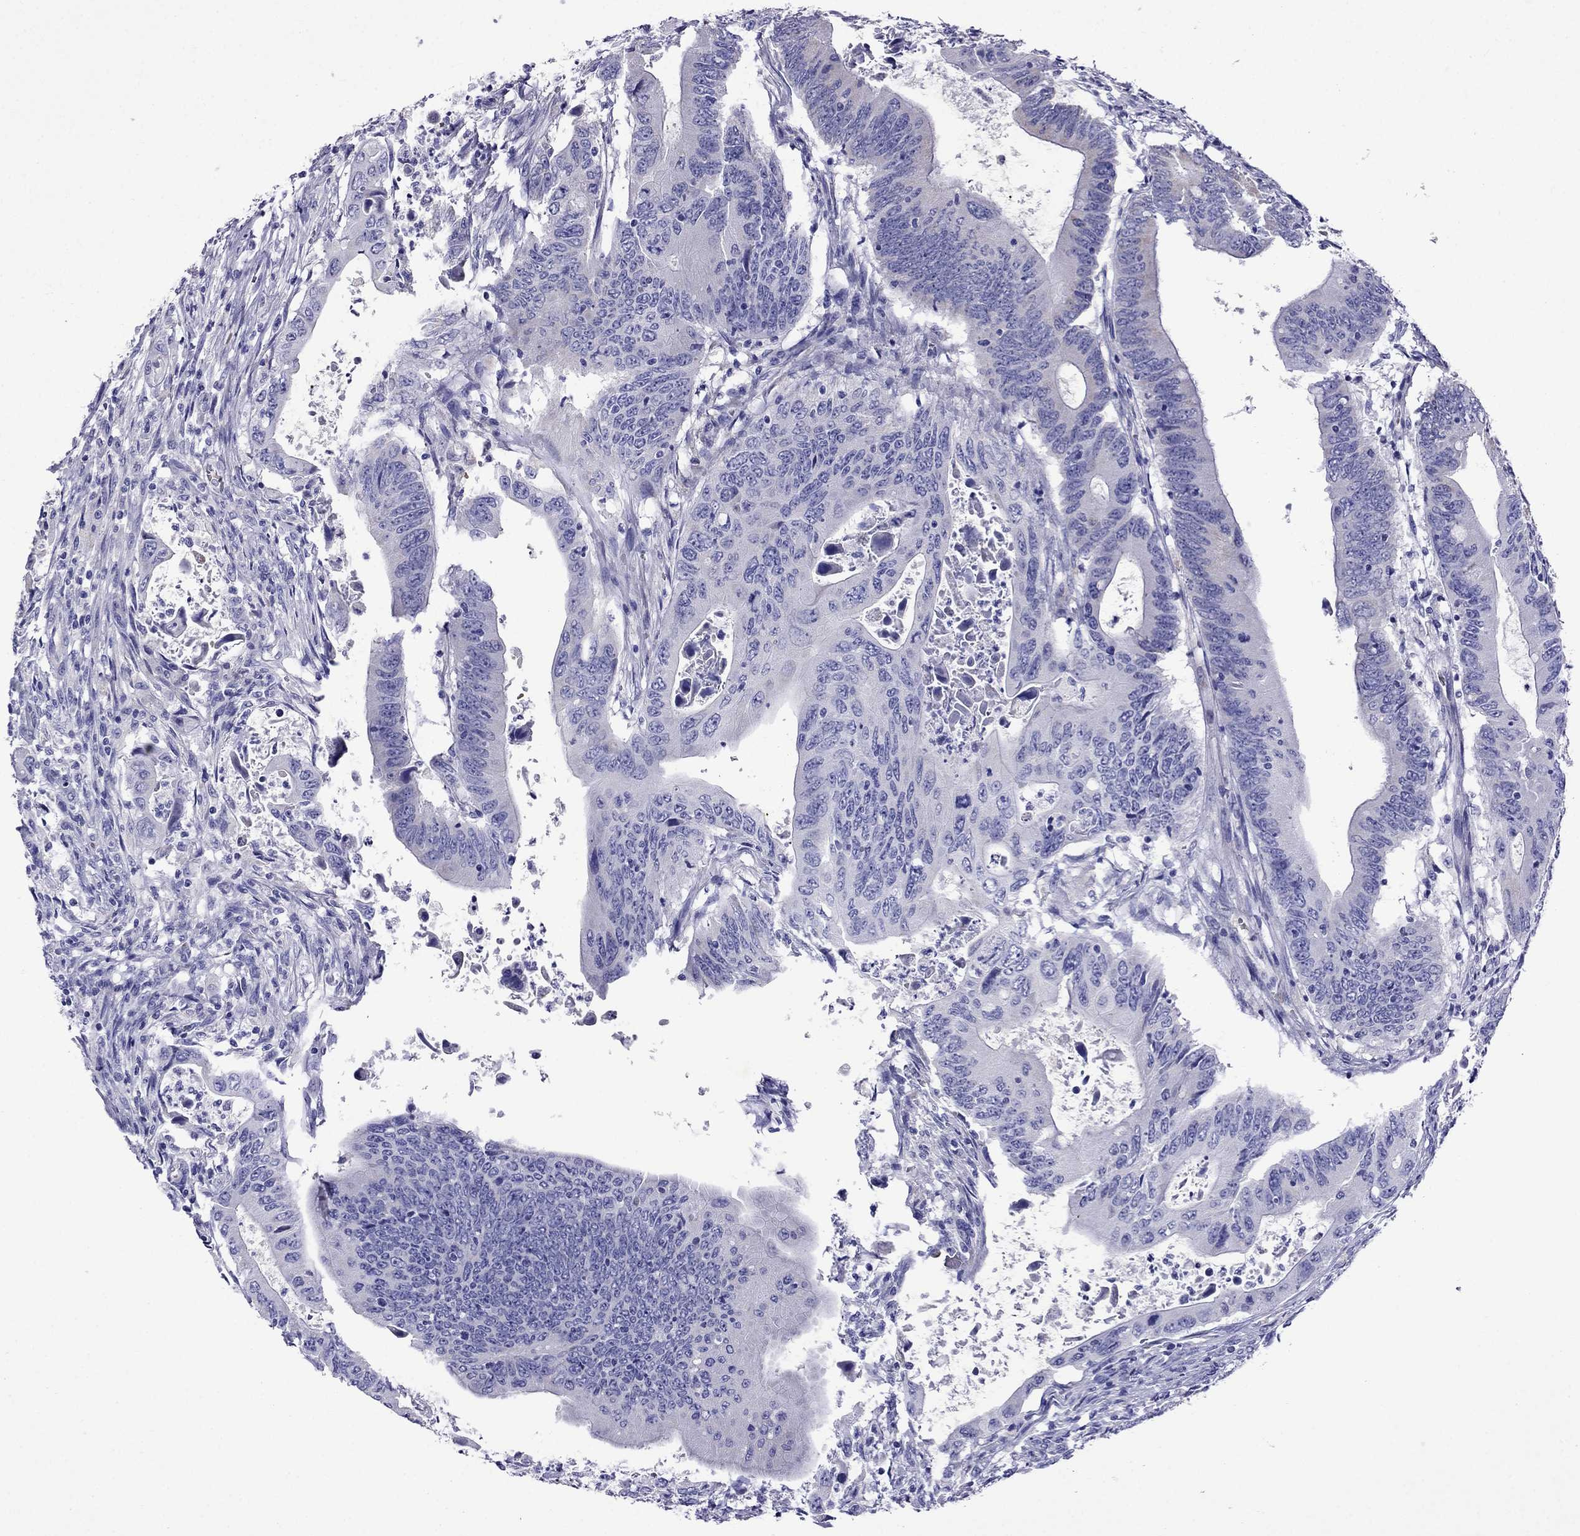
{"staining": {"intensity": "negative", "quantity": "none", "location": "none"}, "tissue": "colorectal cancer", "cell_type": "Tumor cells", "image_type": "cancer", "snomed": [{"axis": "morphology", "description": "Adenocarcinoma, NOS"}, {"axis": "topography", "description": "Colon"}], "caption": "A histopathology image of colorectal cancer stained for a protein displays no brown staining in tumor cells. The staining was performed using DAB to visualize the protein expression in brown, while the nuclei were stained in blue with hematoxylin (Magnification: 20x).", "gene": "TDRD1", "patient": {"sex": "female", "age": 90}}